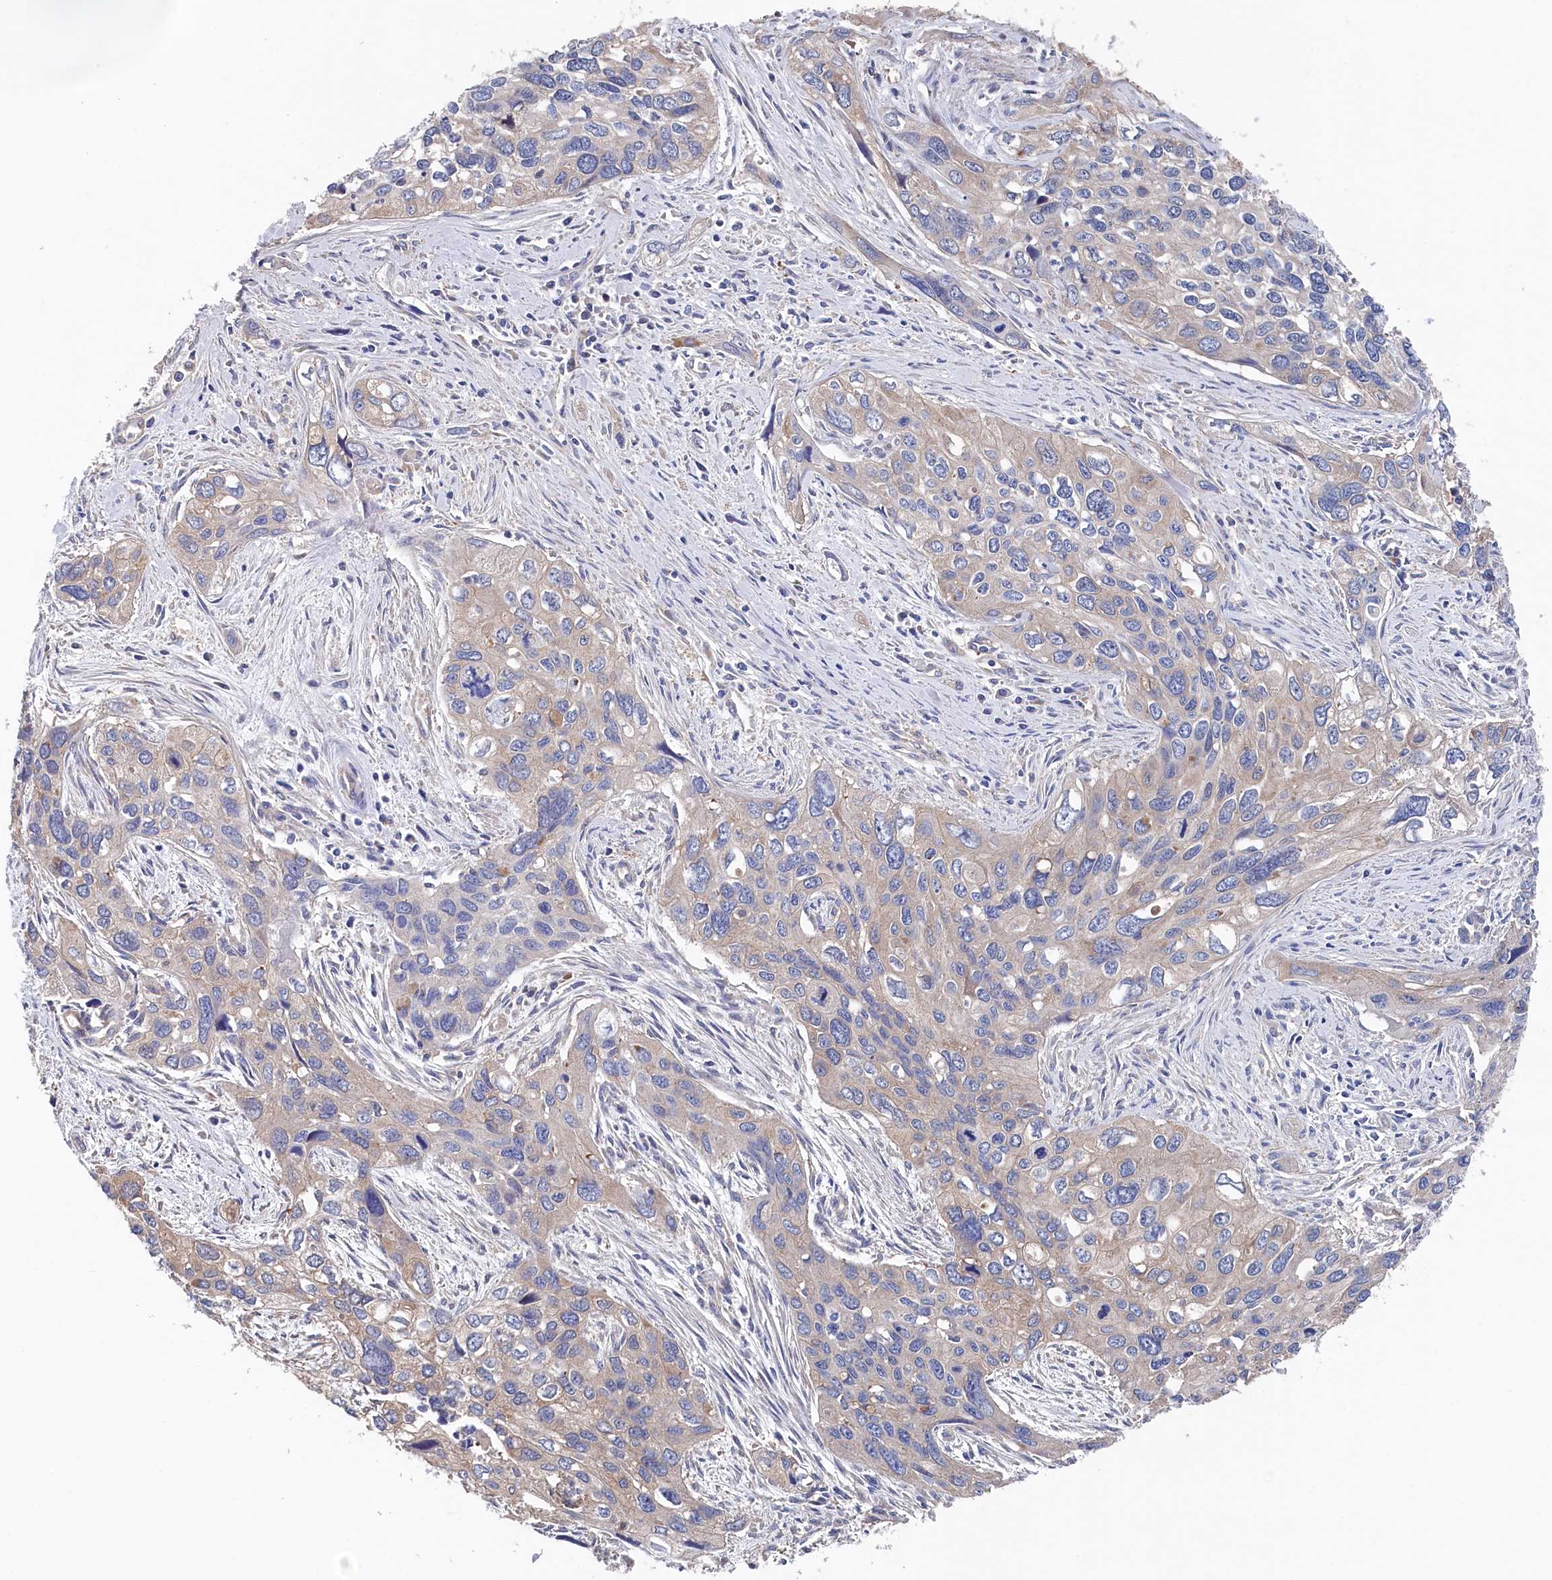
{"staining": {"intensity": "weak", "quantity": "25%-75%", "location": "cytoplasmic/membranous"}, "tissue": "cervical cancer", "cell_type": "Tumor cells", "image_type": "cancer", "snomed": [{"axis": "morphology", "description": "Squamous cell carcinoma, NOS"}, {"axis": "topography", "description": "Cervix"}], "caption": "Immunohistochemical staining of human squamous cell carcinoma (cervical) displays low levels of weak cytoplasmic/membranous protein positivity in approximately 25%-75% of tumor cells.", "gene": "BHMT", "patient": {"sex": "female", "age": 55}}